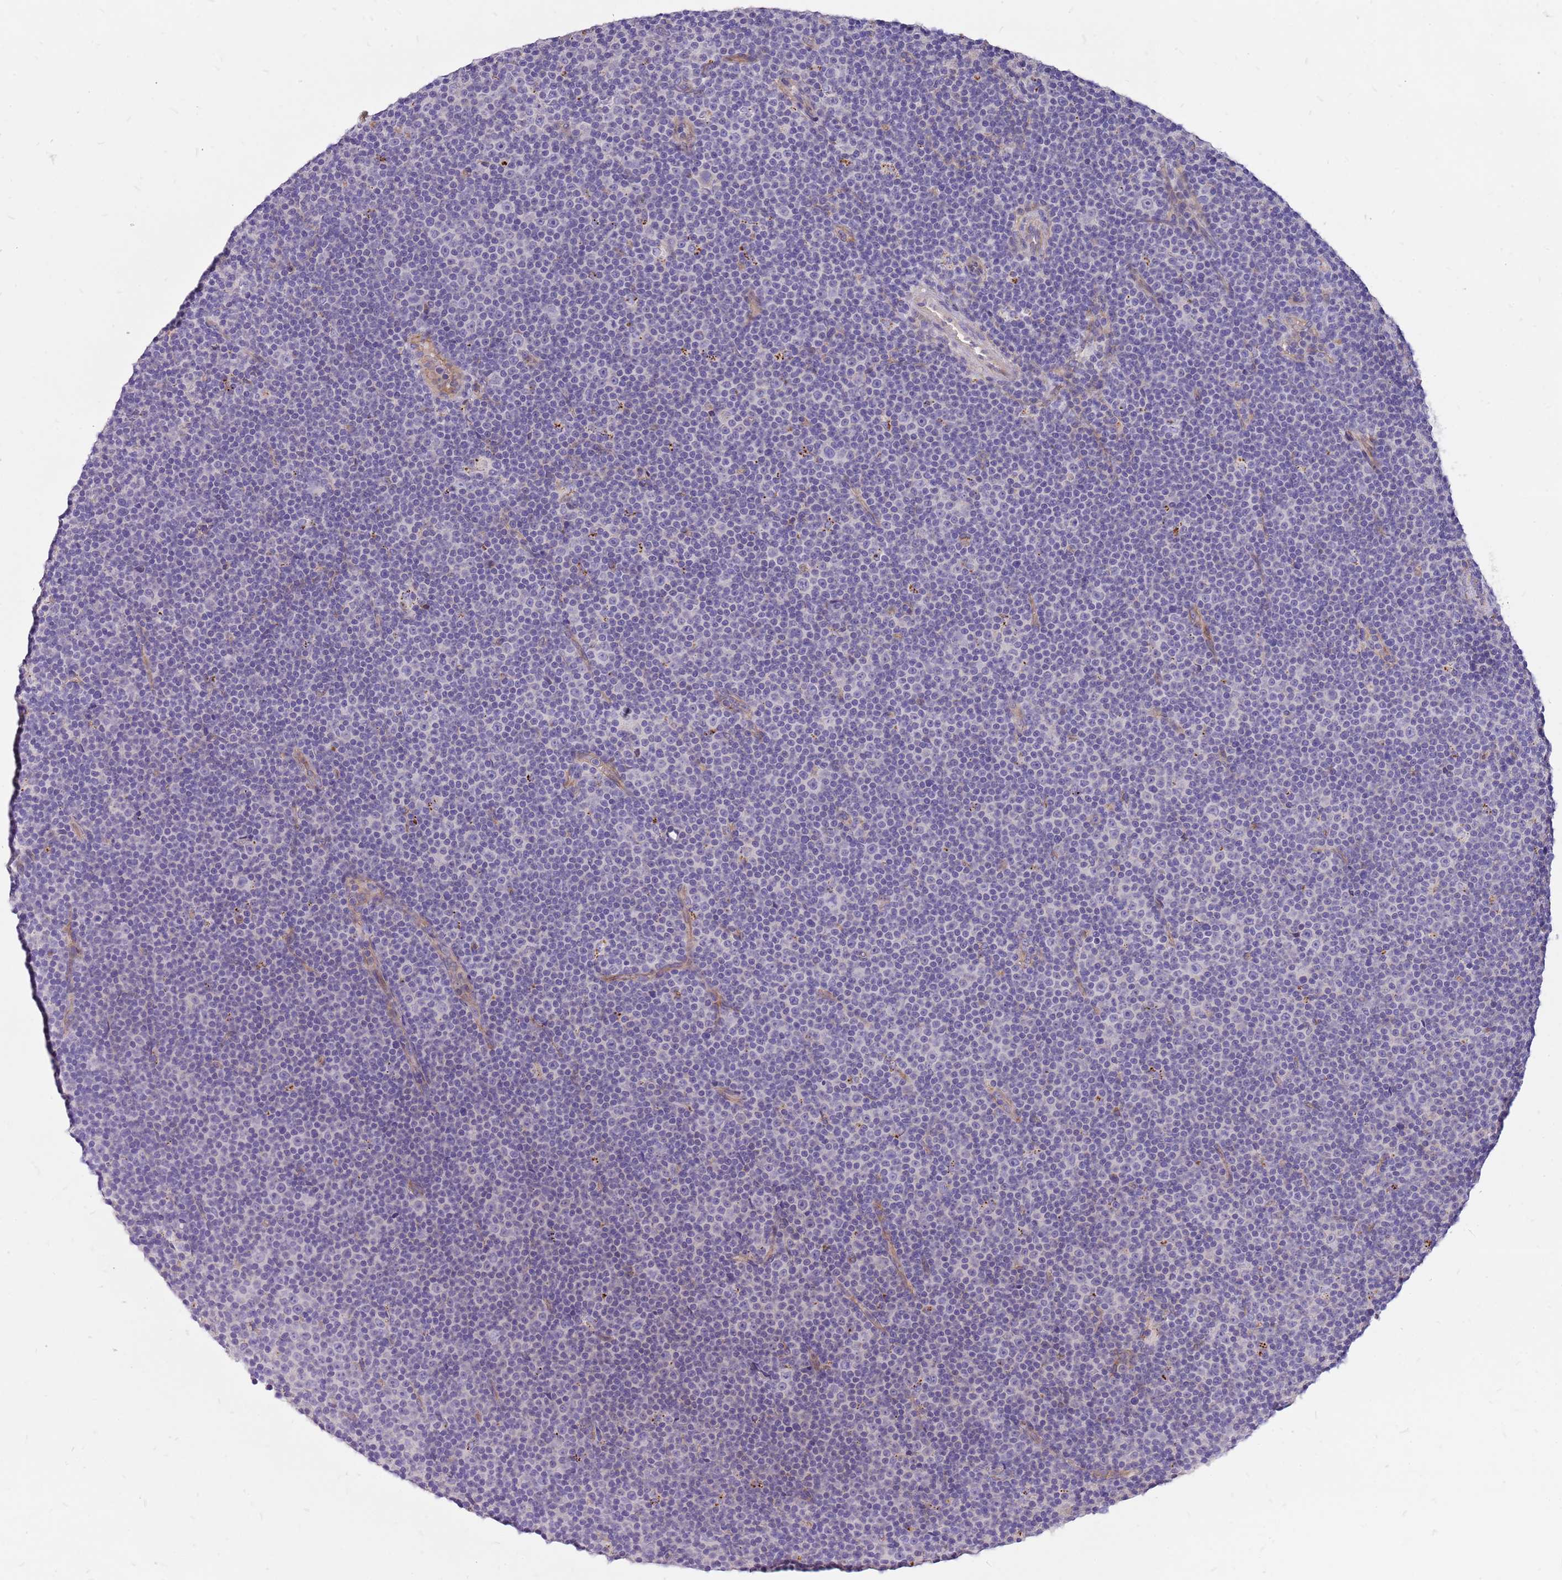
{"staining": {"intensity": "negative", "quantity": "none", "location": "none"}, "tissue": "lymphoma", "cell_type": "Tumor cells", "image_type": "cancer", "snomed": [{"axis": "morphology", "description": "Malignant lymphoma, non-Hodgkin's type, Low grade"}, {"axis": "topography", "description": "Lymph node"}], "caption": "The IHC histopathology image has no significant expression in tumor cells of lymphoma tissue. (DAB immunohistochemistry with hematoxylin counter stain).", "gene": "NTN4", "patient": {"sex": "female", "age": 67}}